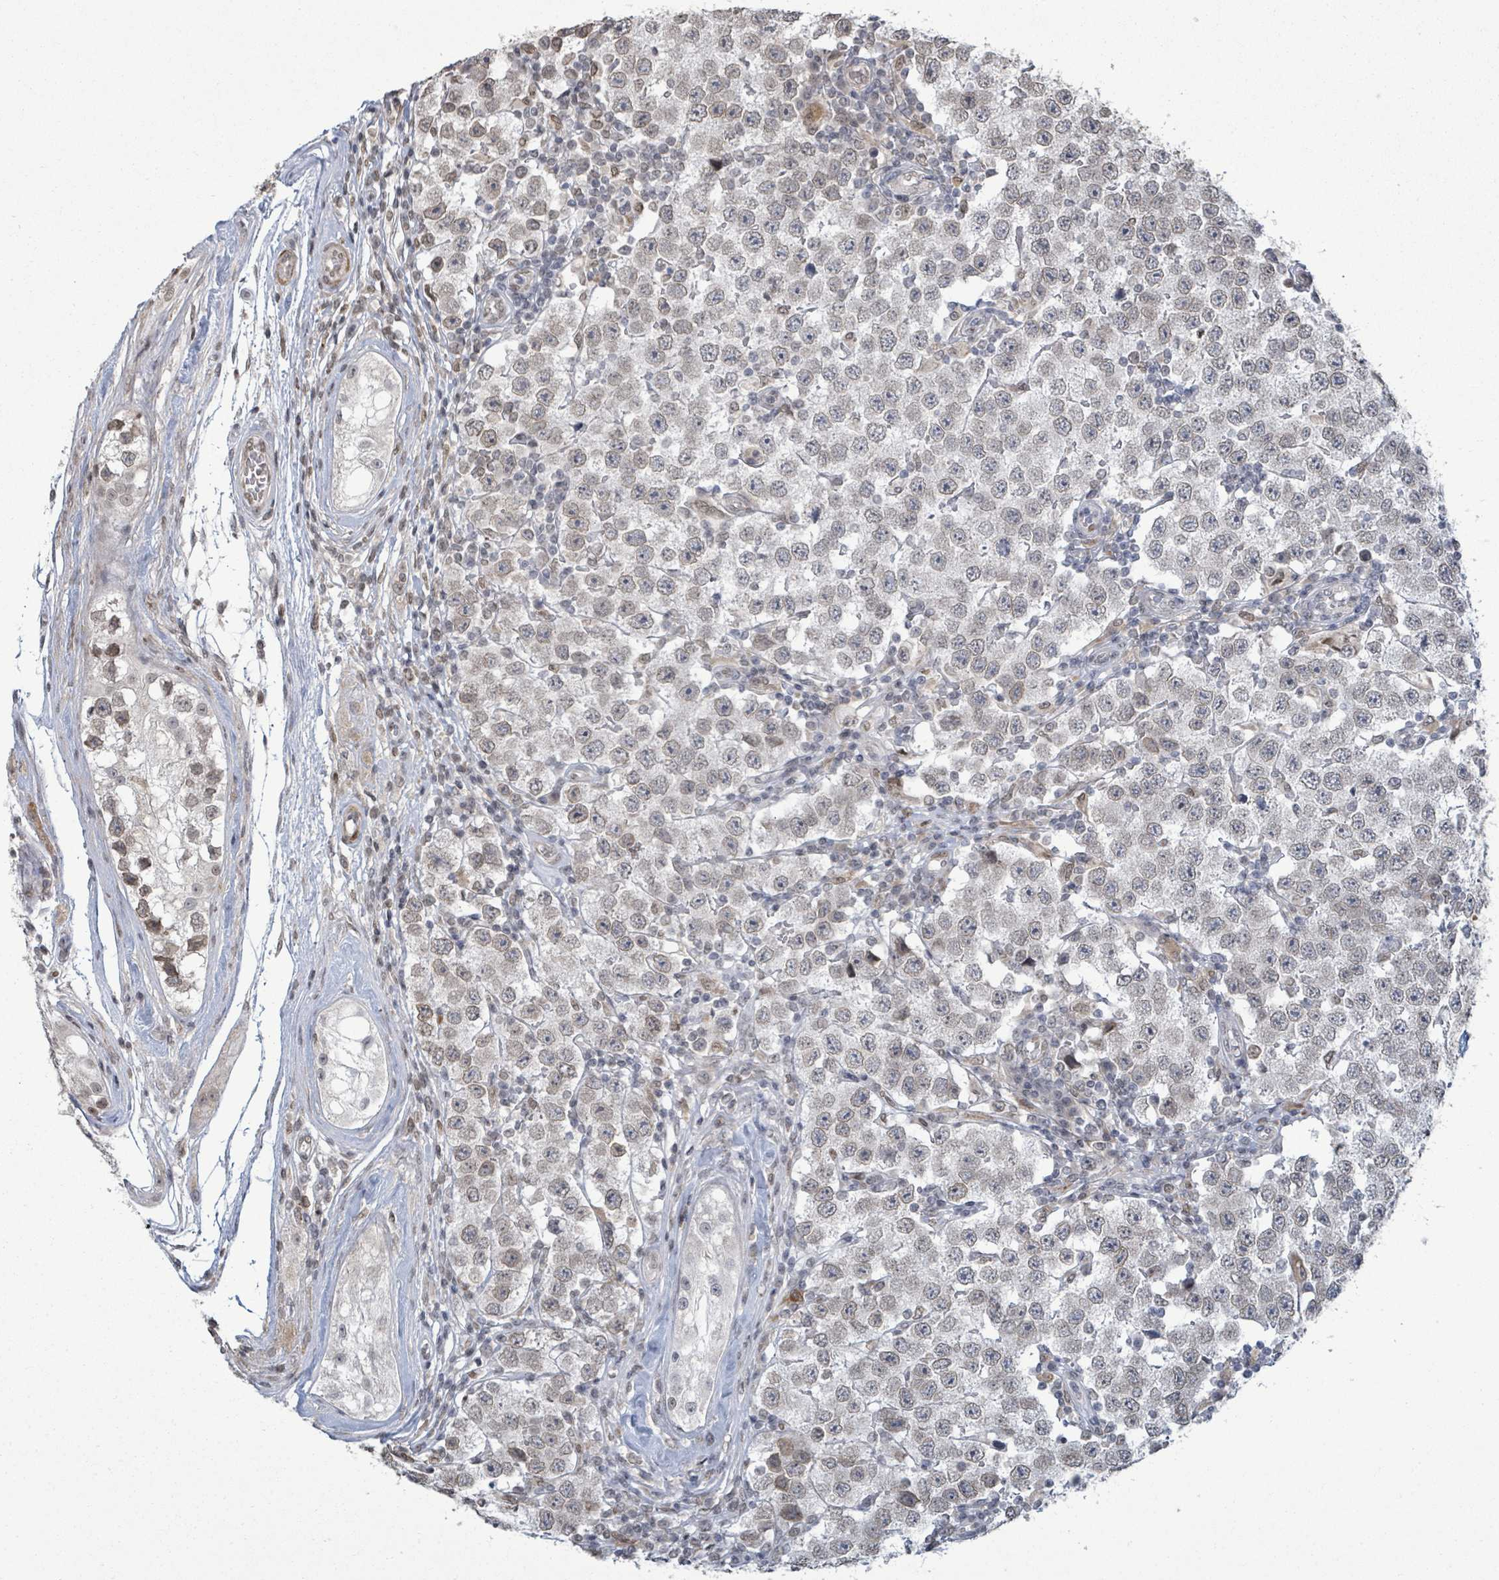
{"staining": {"intensity": "negative", "quantity": "none", "location": "none"}, "tissue": "testis cancer", "cell_type": "Tumor cells", "image_type": "cancer", "snomed": [{"axis": "morphology", "description": "Seminoma, NOS"}, {"axis": "topography", "description": "Testis"}], "caption": "Testis seminoma was stained to show a protein in brown. There is no significant expression in tumor cells.", "gene": "SBF2", "patient": {"sex": "male", "age": 34}}